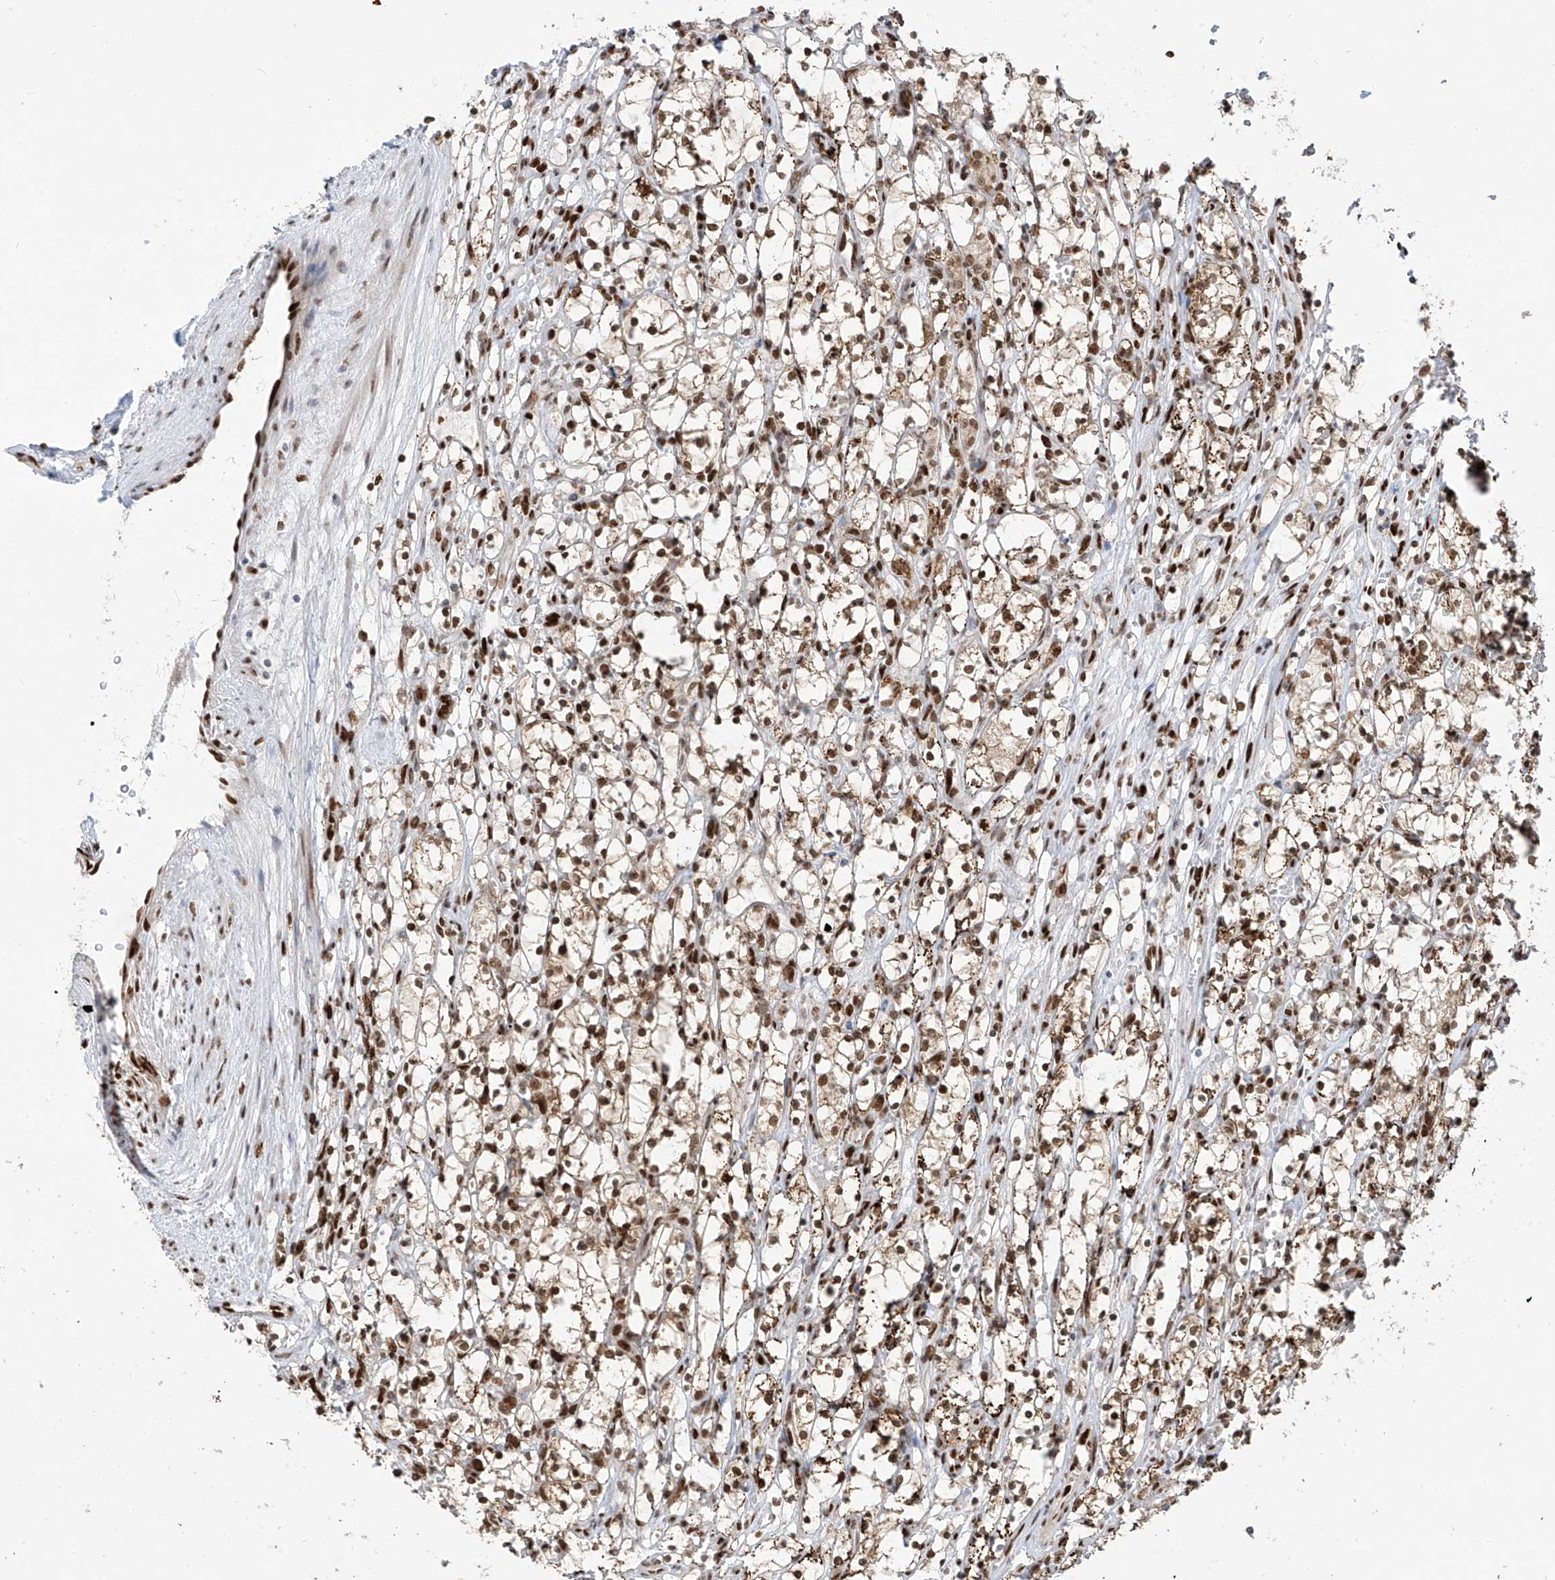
{"staining": {"intensity": "moderate", "quantity": ">75%", "location": "nuclear"}, "tissue": "renal cancer", "cell_type": "Tumor cells", "image_type": "cancer", "snomed": [{"axis": "morphology", "description": "Adenocarcinoma, NOS"}, {"axis": "topography", "description": "Kidney"}], "caption": "The photomicrograph exhibits immunohistochemical staining of renal adenocarcinoma. There is moderate nuclear expression is seen in approximately >75% of tumor cells. Immunohistochemistry (ihc) stains the protein of interest in brown and the nuclei are stained blue.", "gene": "PM20D2", "patient": {"sex": "female", "age": 69}}